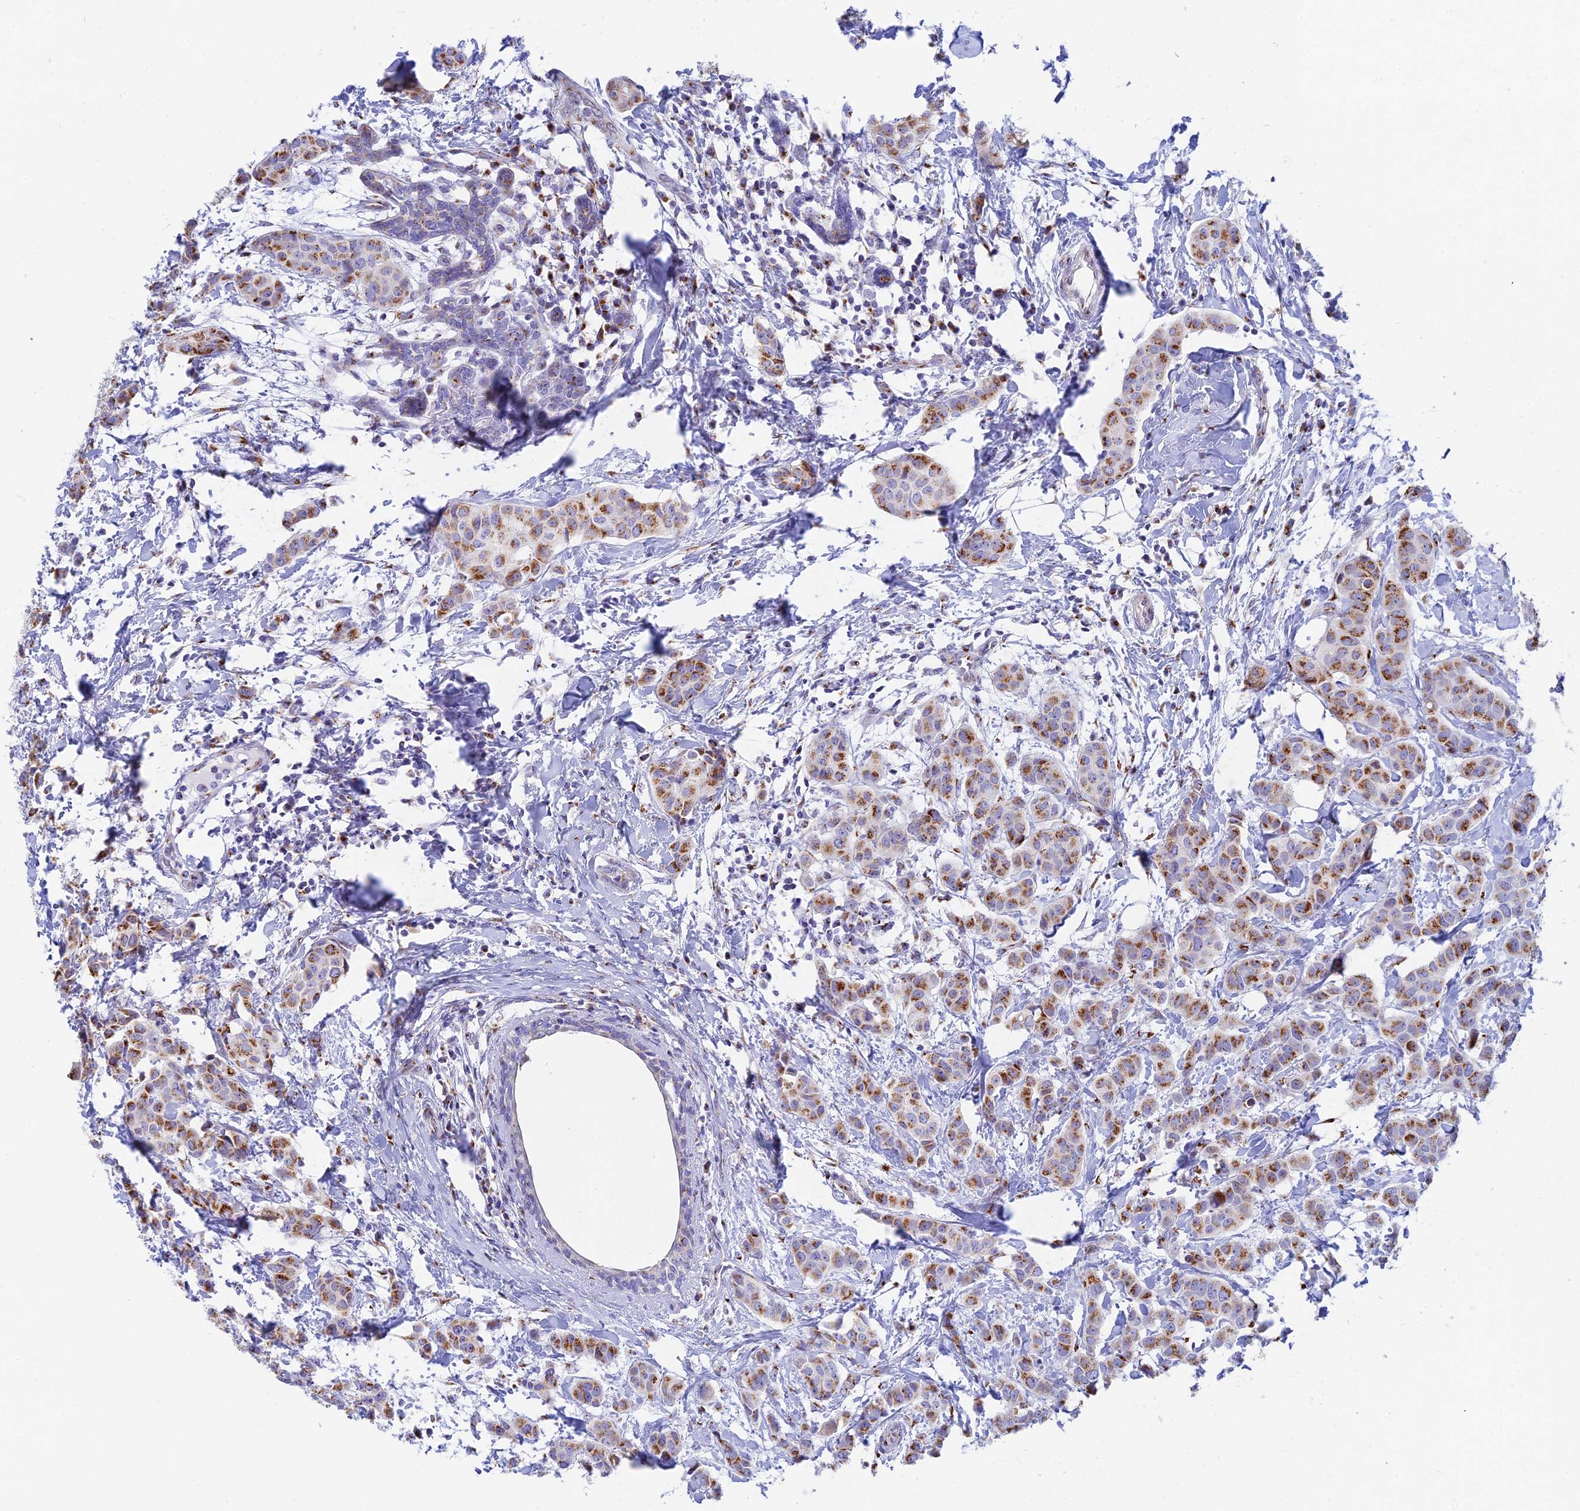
{"staining": {"intensity": "moderate", "quantity": ">75%", "location": "cytoplasmic/membranous"}, "tissue": "breast cancer", "cell_type": "Tumor cells", "image_type": "cancer", "snomed": [{"axis": "morphology", "description": "Duct carcinoma"}, {"axis": "topography", "description": "Breast"}], "caption": "Tumor cells demonstrate moderate cytoplasmic/membranous positivity in about >75% of cells in breast intraductal carcinoma.", "gene": "HS2ST1", "patient": {"sex": "female", "age": 40}}